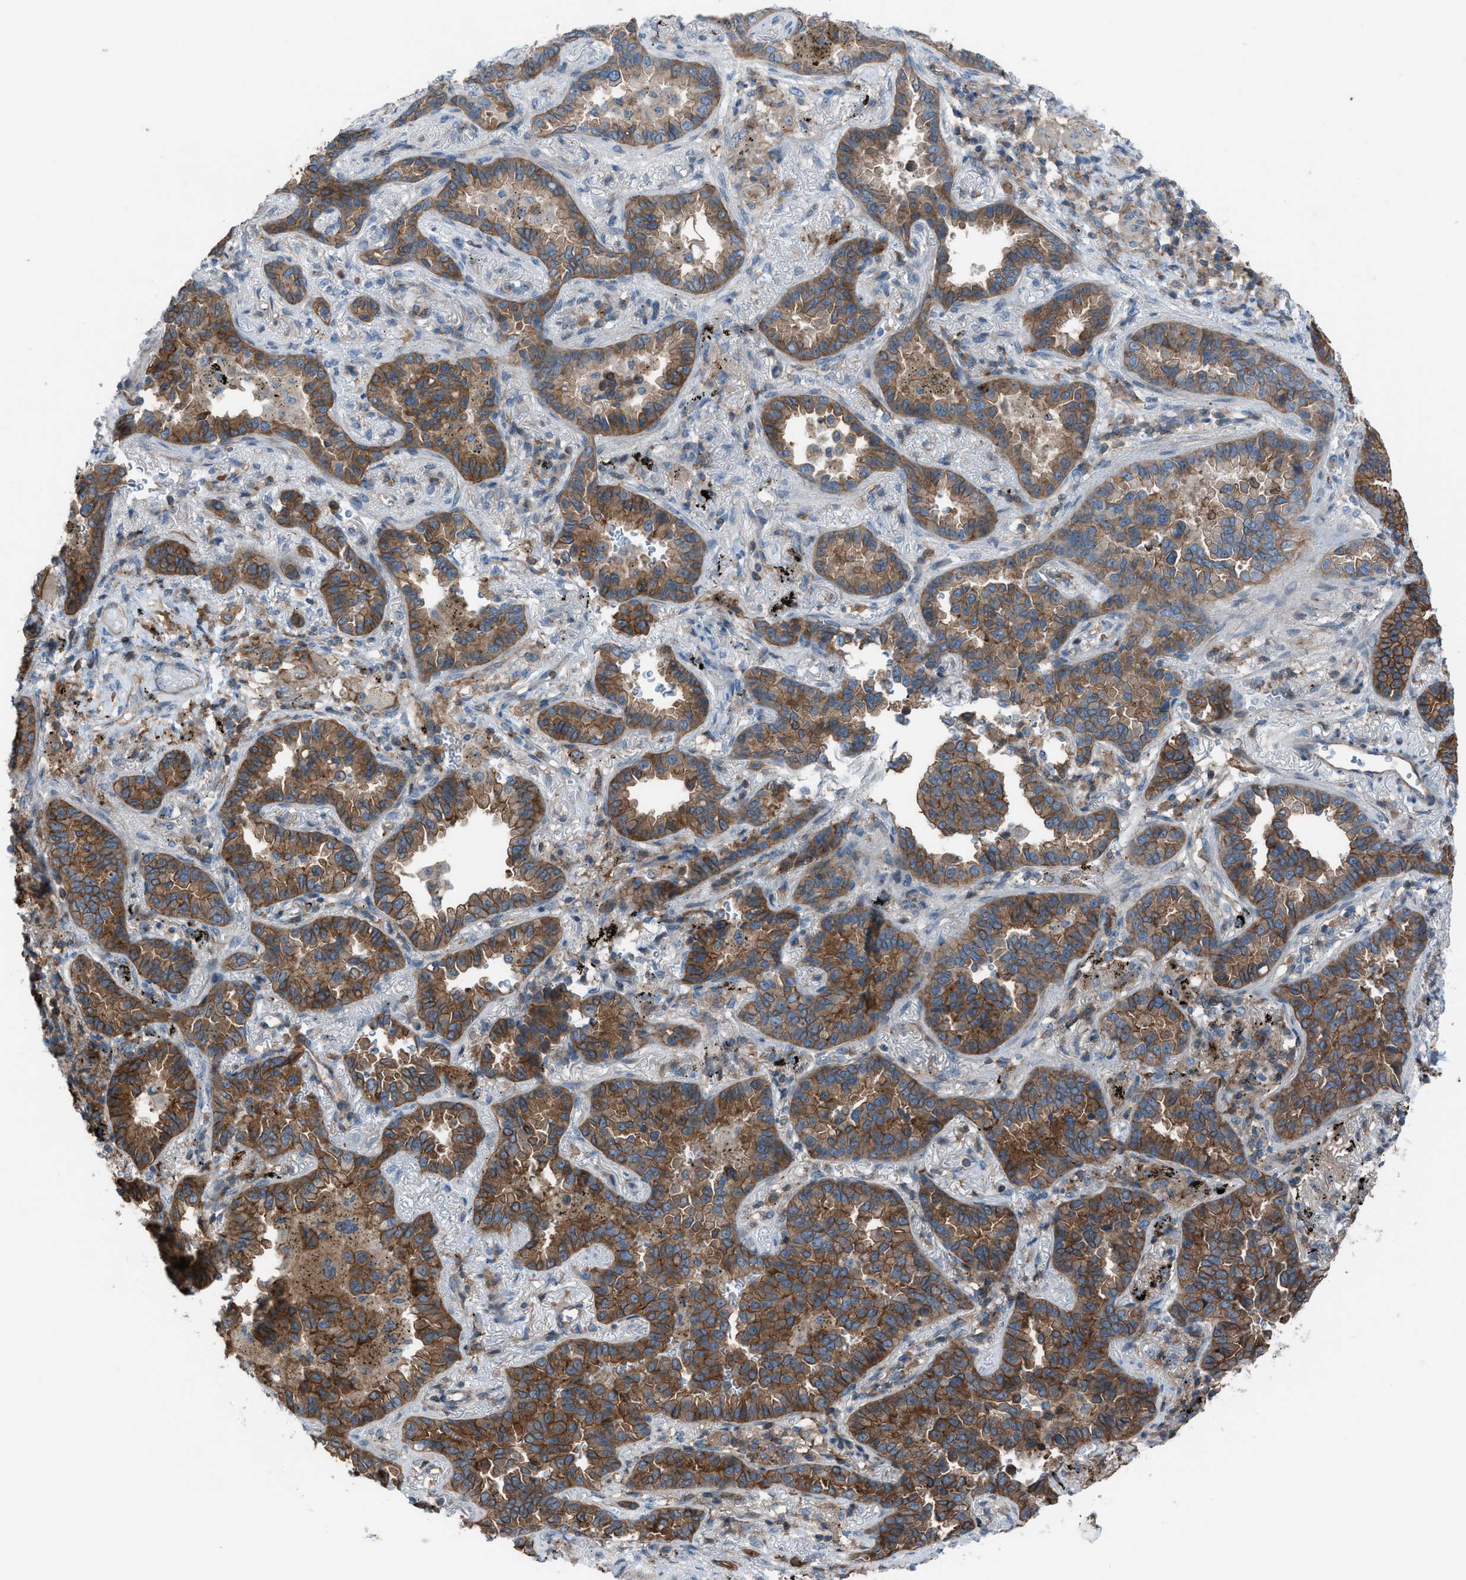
{"staining": {"intensity": "moderate", "quantity": ">75%", "location": "cytoplasmic/membranous"}, "tissue": "lung cancer", "cell_type": "Tumor cells", "image_type": "cancer", "snomed": [{"axis": "morphology", "description": "Normal tissue, NOS"}, {"axis": "morphology", "description": "Adenocarcinoma, NOS"}, {"axis": "topography", "description": "Lung"}], "caption": "Immunohistochemistry (IHC) histopathology image of neoplastic tissue: lung cancer stained using immunohistochemistry reveals medium levels of moderate protein expression localized specifically in the cytoplasmic/membranous of tumor cells, appearing as a cytoplasmic/membranous brown color.", "gene": "DYRK1A", "patient": {"sex": "male", "age": 59}}